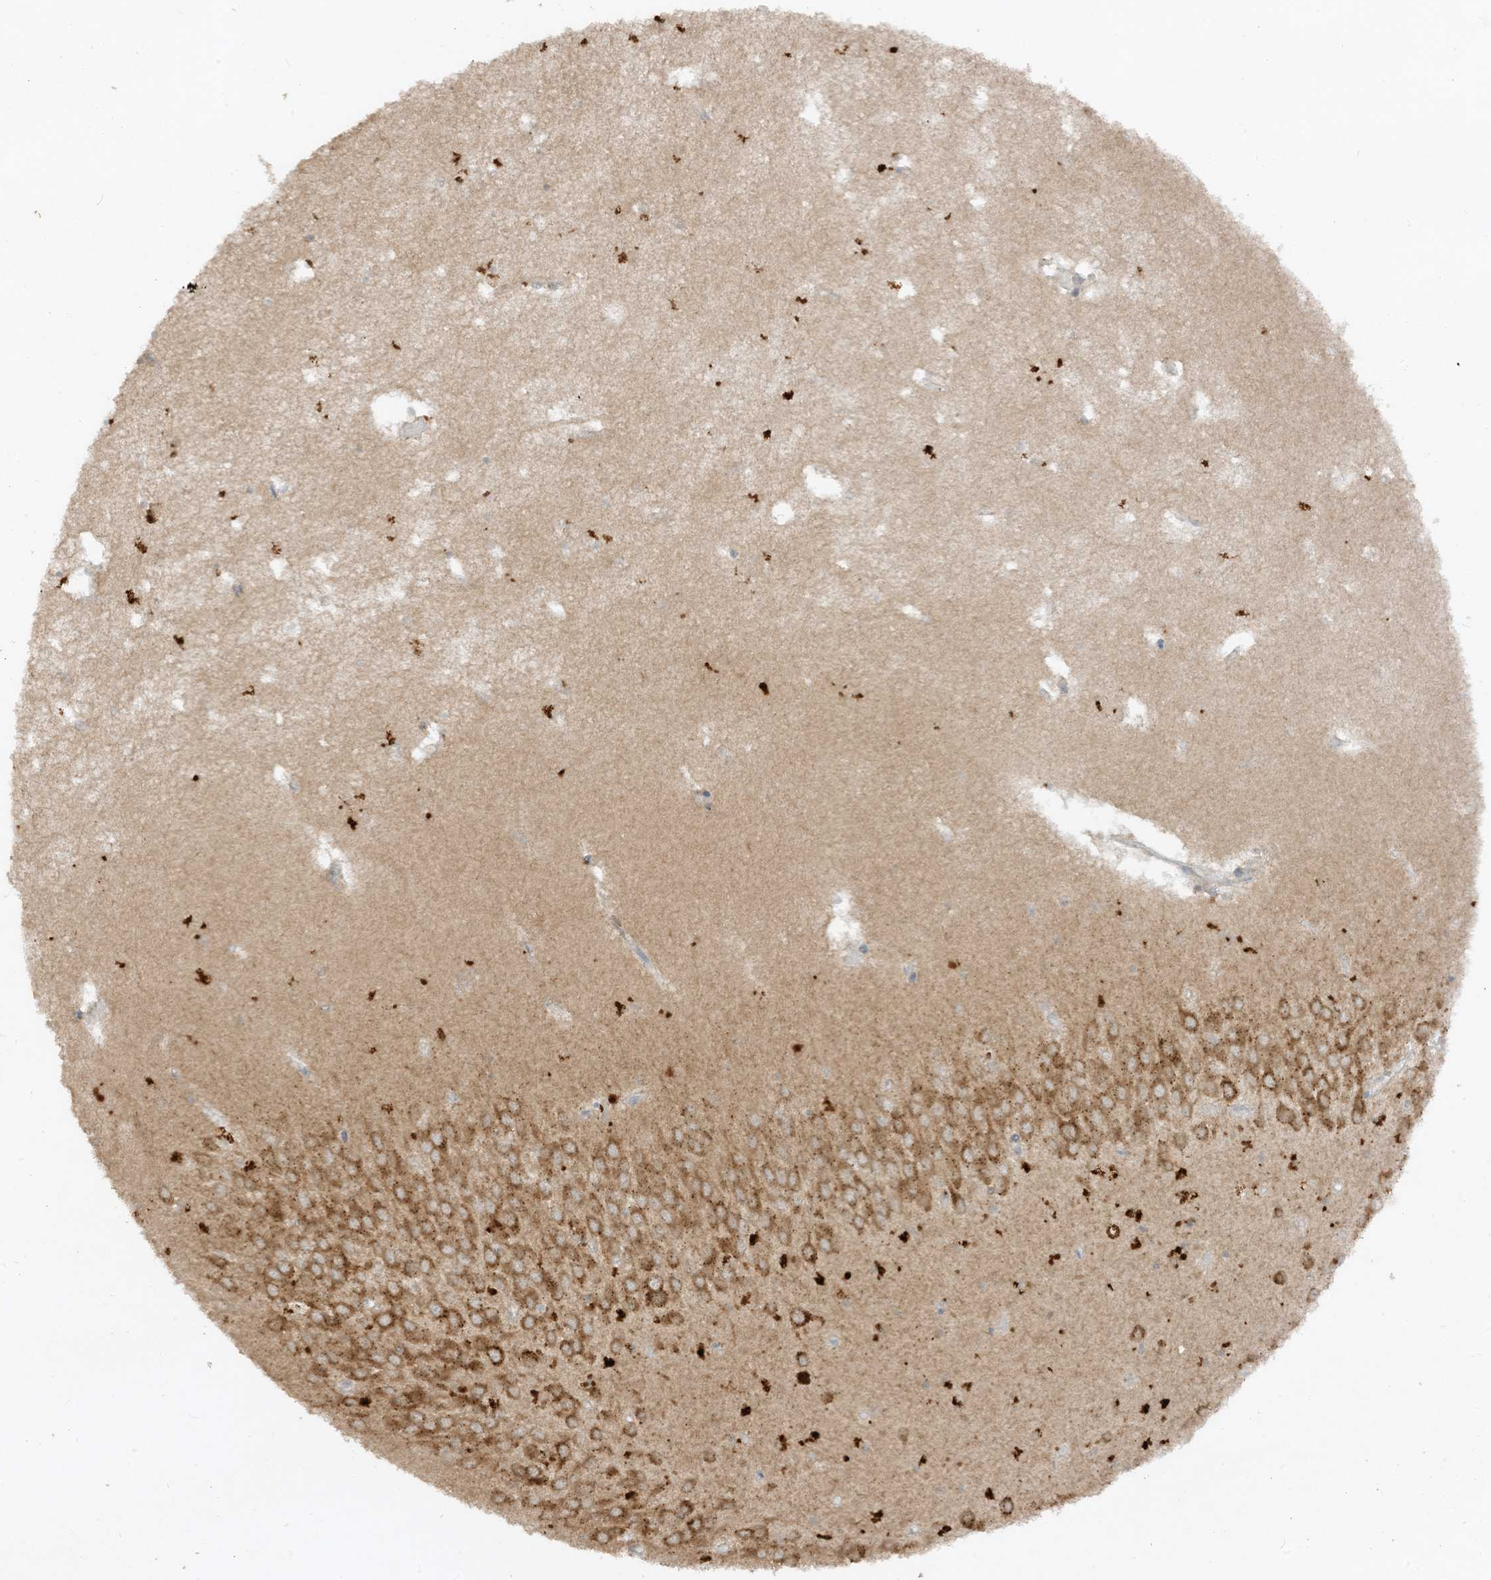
{"staining": {"intensity": "weak", "quantity": "<25%", "location": "cytoplasmic/membranous"}, "tissue": "hippocampus", "cell_type": "Glial cells", "image_type": "normal", "snomed": [{"axis": "morphology", "description": "Normal tissue, NOS"}, {"axis": "topography", "description": "Hippocampus"}], "caption": "This micrograph is of unremarkable hippocampus stained with immunohistochemistry to label a protein in brown with the nuclei are counter-stained blue. There is no expression in glial cells. Brightfield microscopy of immunohistochemistry (IHC) stained with DAB (brown) and hematoxylin (blue), captured at high magnification.", "gene": "LDAH", "patient": {"sex": "male", "age": 70}}